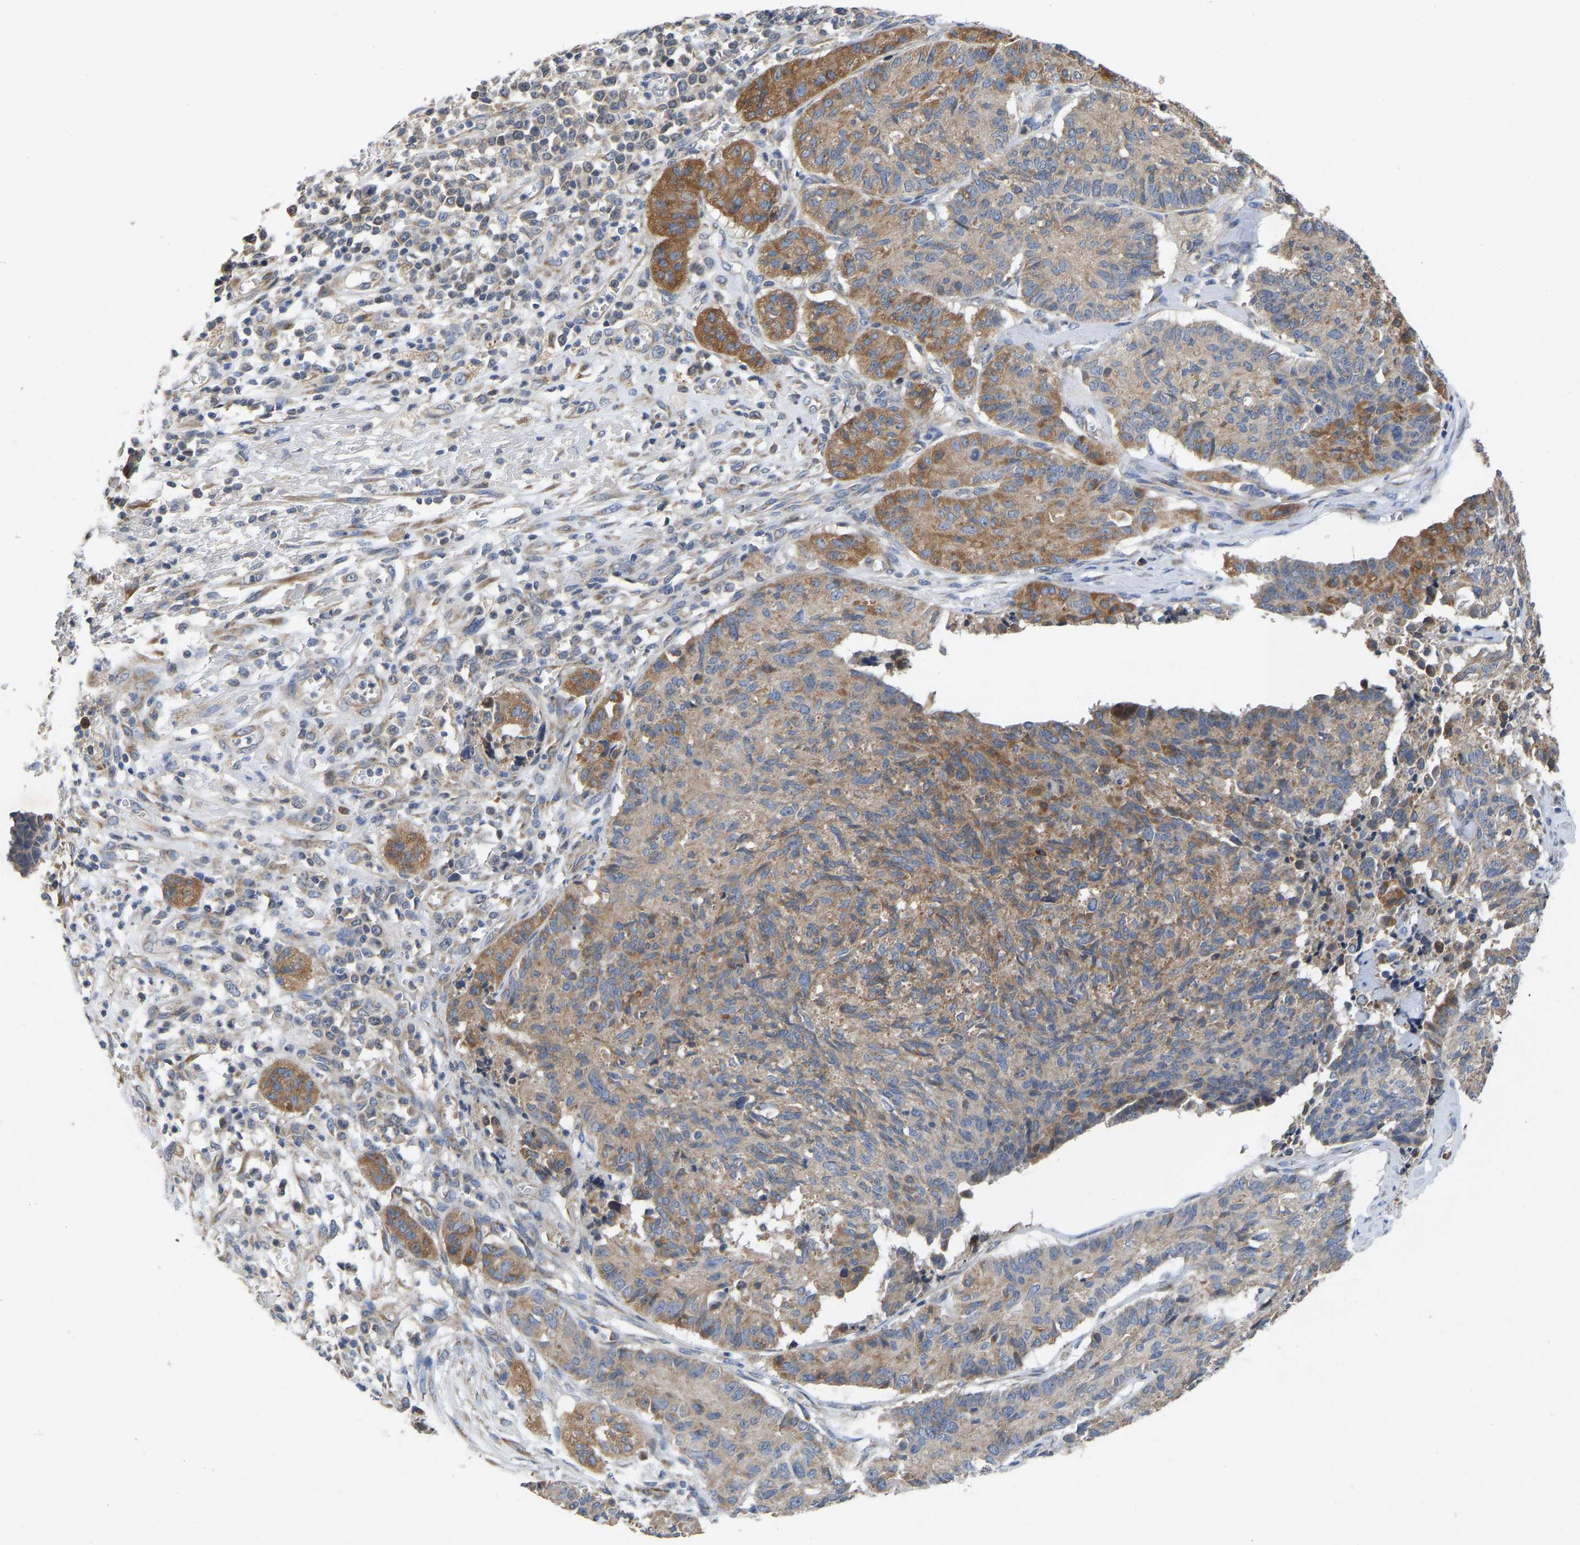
{"staining": {"intensity": "moderate", "quantity": "25%-75%", "location": "cytoplasmic/membranous"}, "tissue": "cervical cancer", "cell_type": "Tumor cells", "image_type": "cancer", "snomed": [{"axis": "morphology", "description": "Squamous cell carcinoma, NOS"}, {"axis": "topography", "description": "Cervix"}], "caption": "The immunohistochemical stain highlights moderate cytoplasmic/membranous staining in tumor cells of cervical squamous cell carcinoma tissue.", "gene": "TMEM150A", "patient": {"sex": "female", "age": 35}}